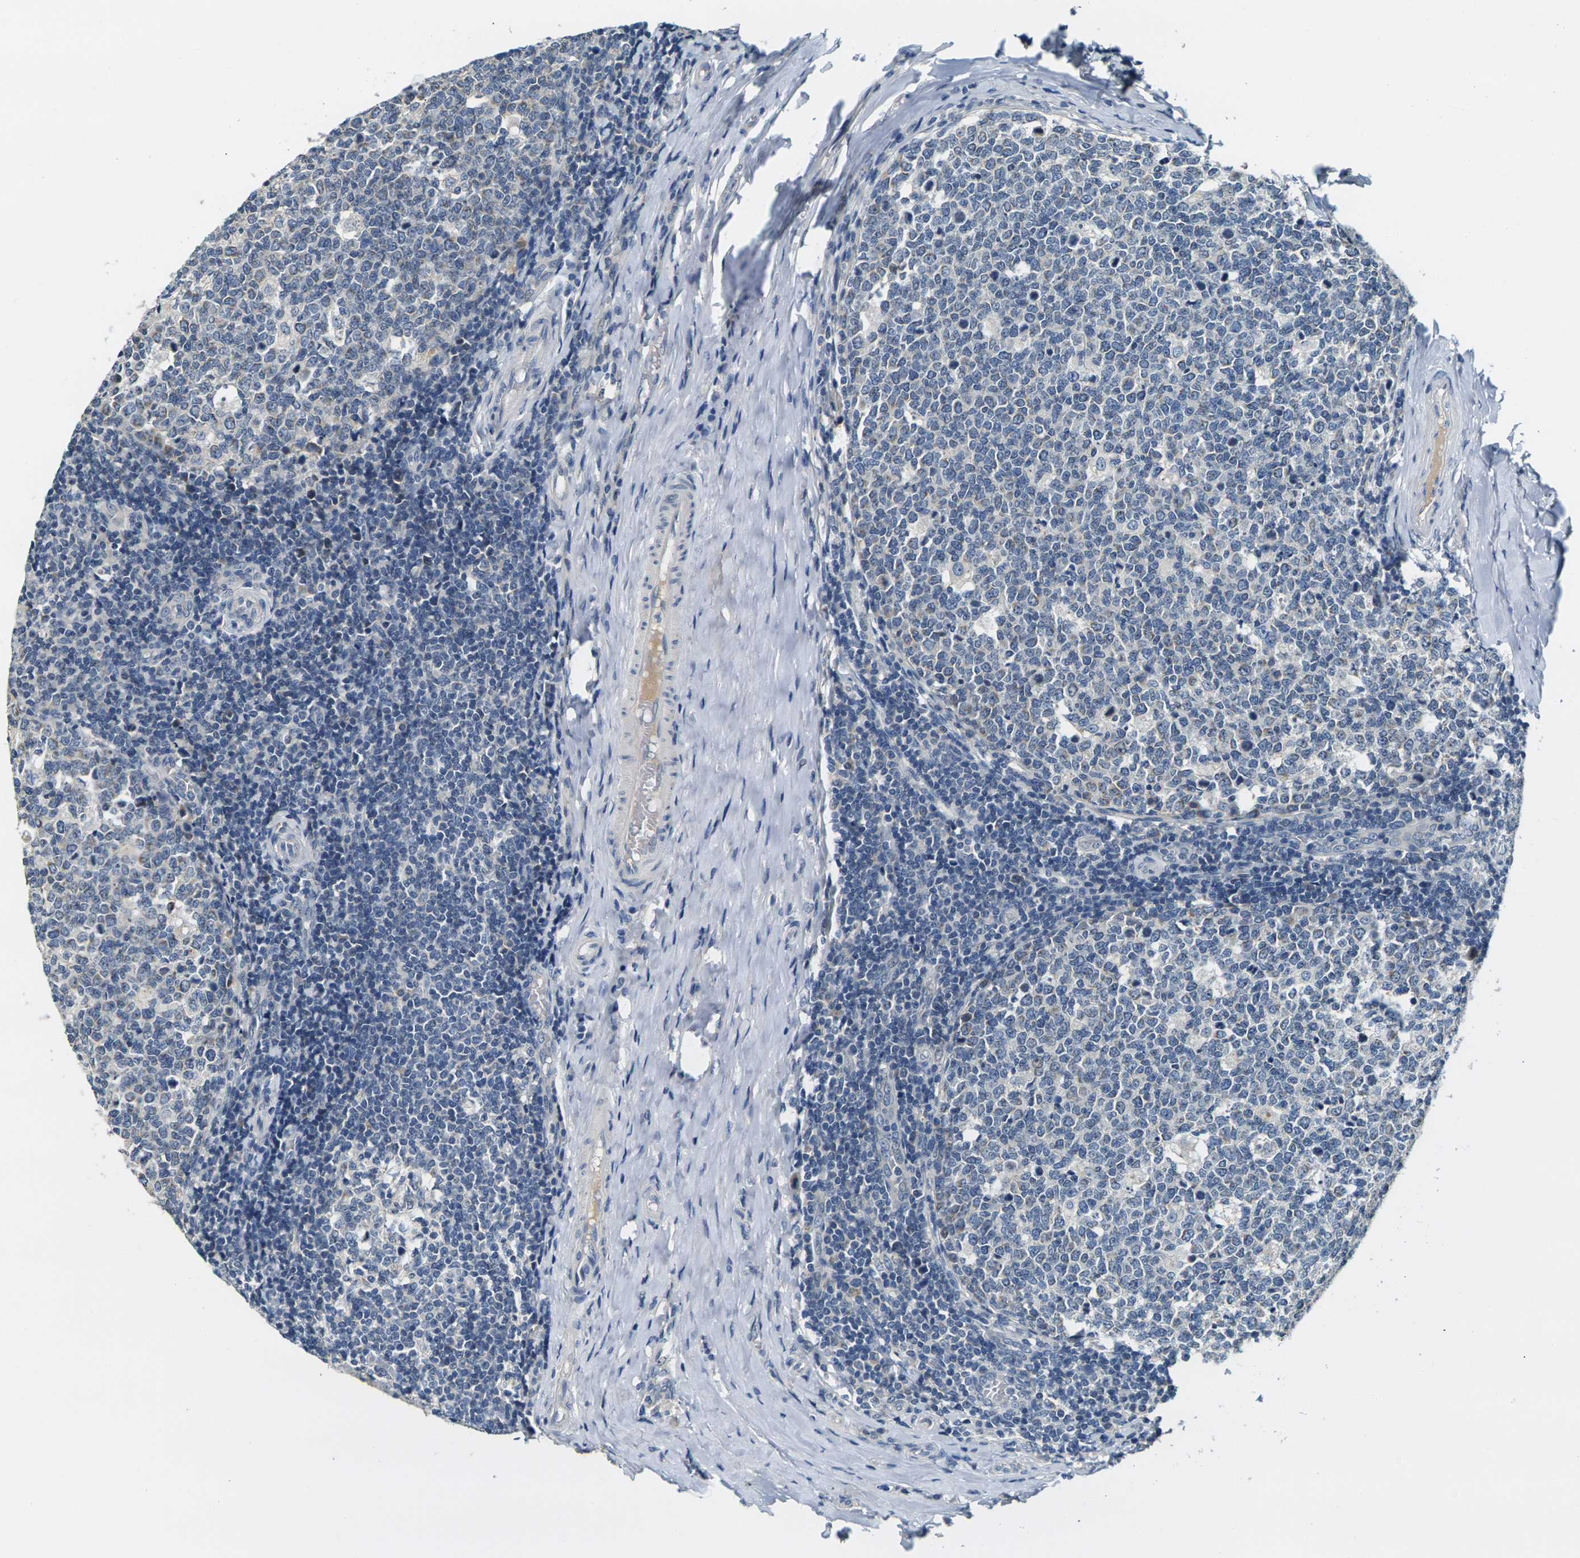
{"staining": {"intensity": "negative", "quantity": "none", "location": "none"}, "tissue": "tonsil", "cell_type": "Germinal center cells", "image_type": "normal", "snomed": [{"axis": "morphology", "description": "Normal tissue, NOS"}, {"axis": "topography", "description": "Tonsil"}], "caption": "The micrograph shows no staining of germinal center cells in normal tonsil. The staining was performed using DAB to visualize the protein expression in brown, while the nuclei were stained in blue with hematoxylin (Magnification: 20x).", "gene": "SHISAL2B", "patient": {"sex": "female", "age": 19}}